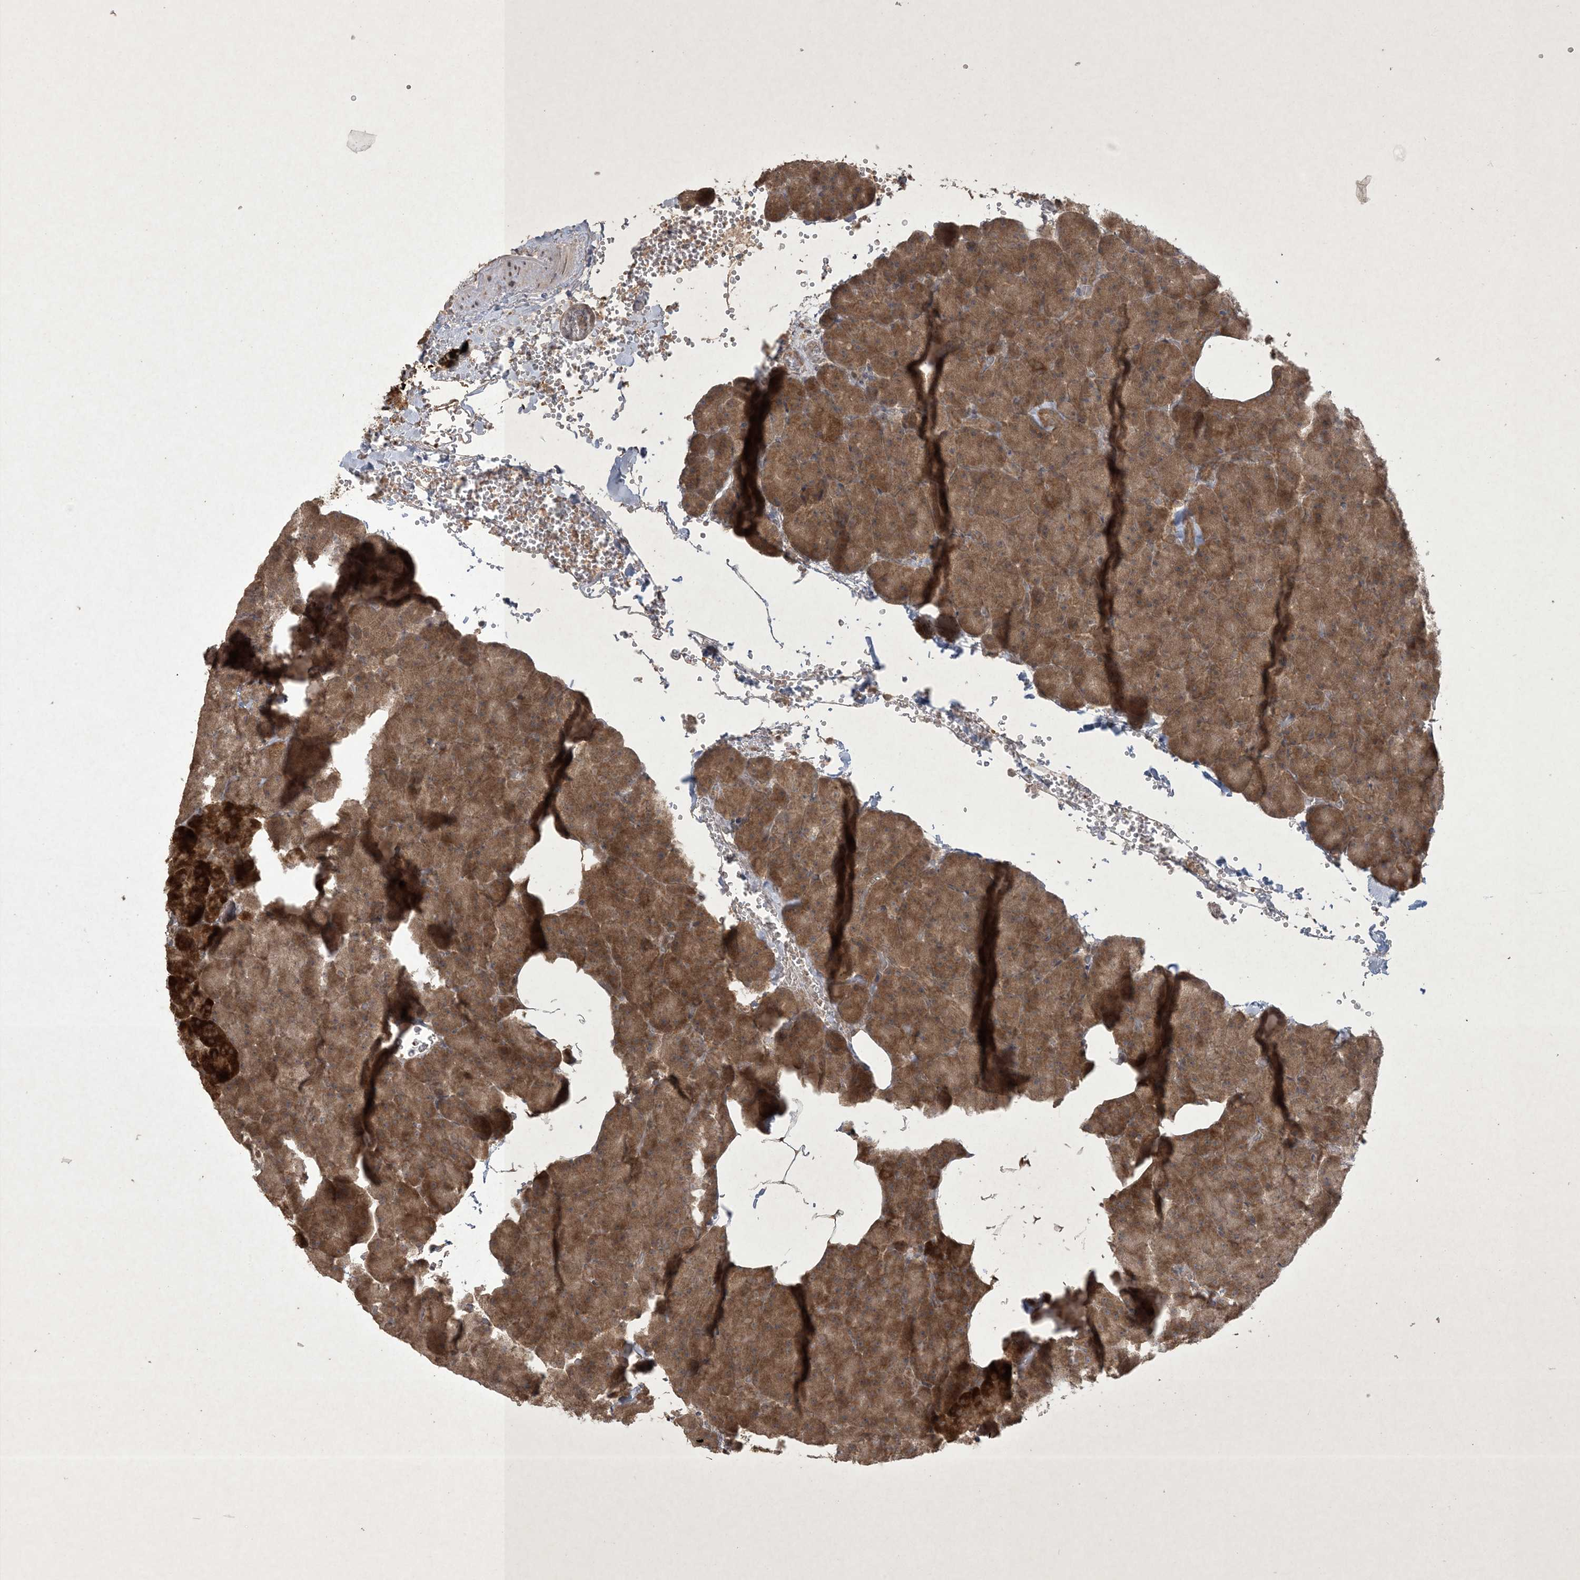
{"staining": {"intensity": "moderate", "quantity": ">75%", "location": "cytoplasmic/membranous,nuclear"}, "tissue": "pancreas", "cell_type": "Exocrine glandular cells", "image_type": "normal", "snomed": [{"axis": "morphology", "description": "Normal tissue, NOS"}, {"axis": "morphology", "description": "Carcinoid, malignant, NOS"}, {"axis": "topography", "description": "Pancreas"}], "caption": "Brown immunohistochemical staining in unremarkable pancreas demonstrates moderate cytoplasmic/membranous,nuclear staining in approximately >75% of exocrine glandular cells.", "gene": "NRBP2", "patient": {"sex": "female", "age": 35}}